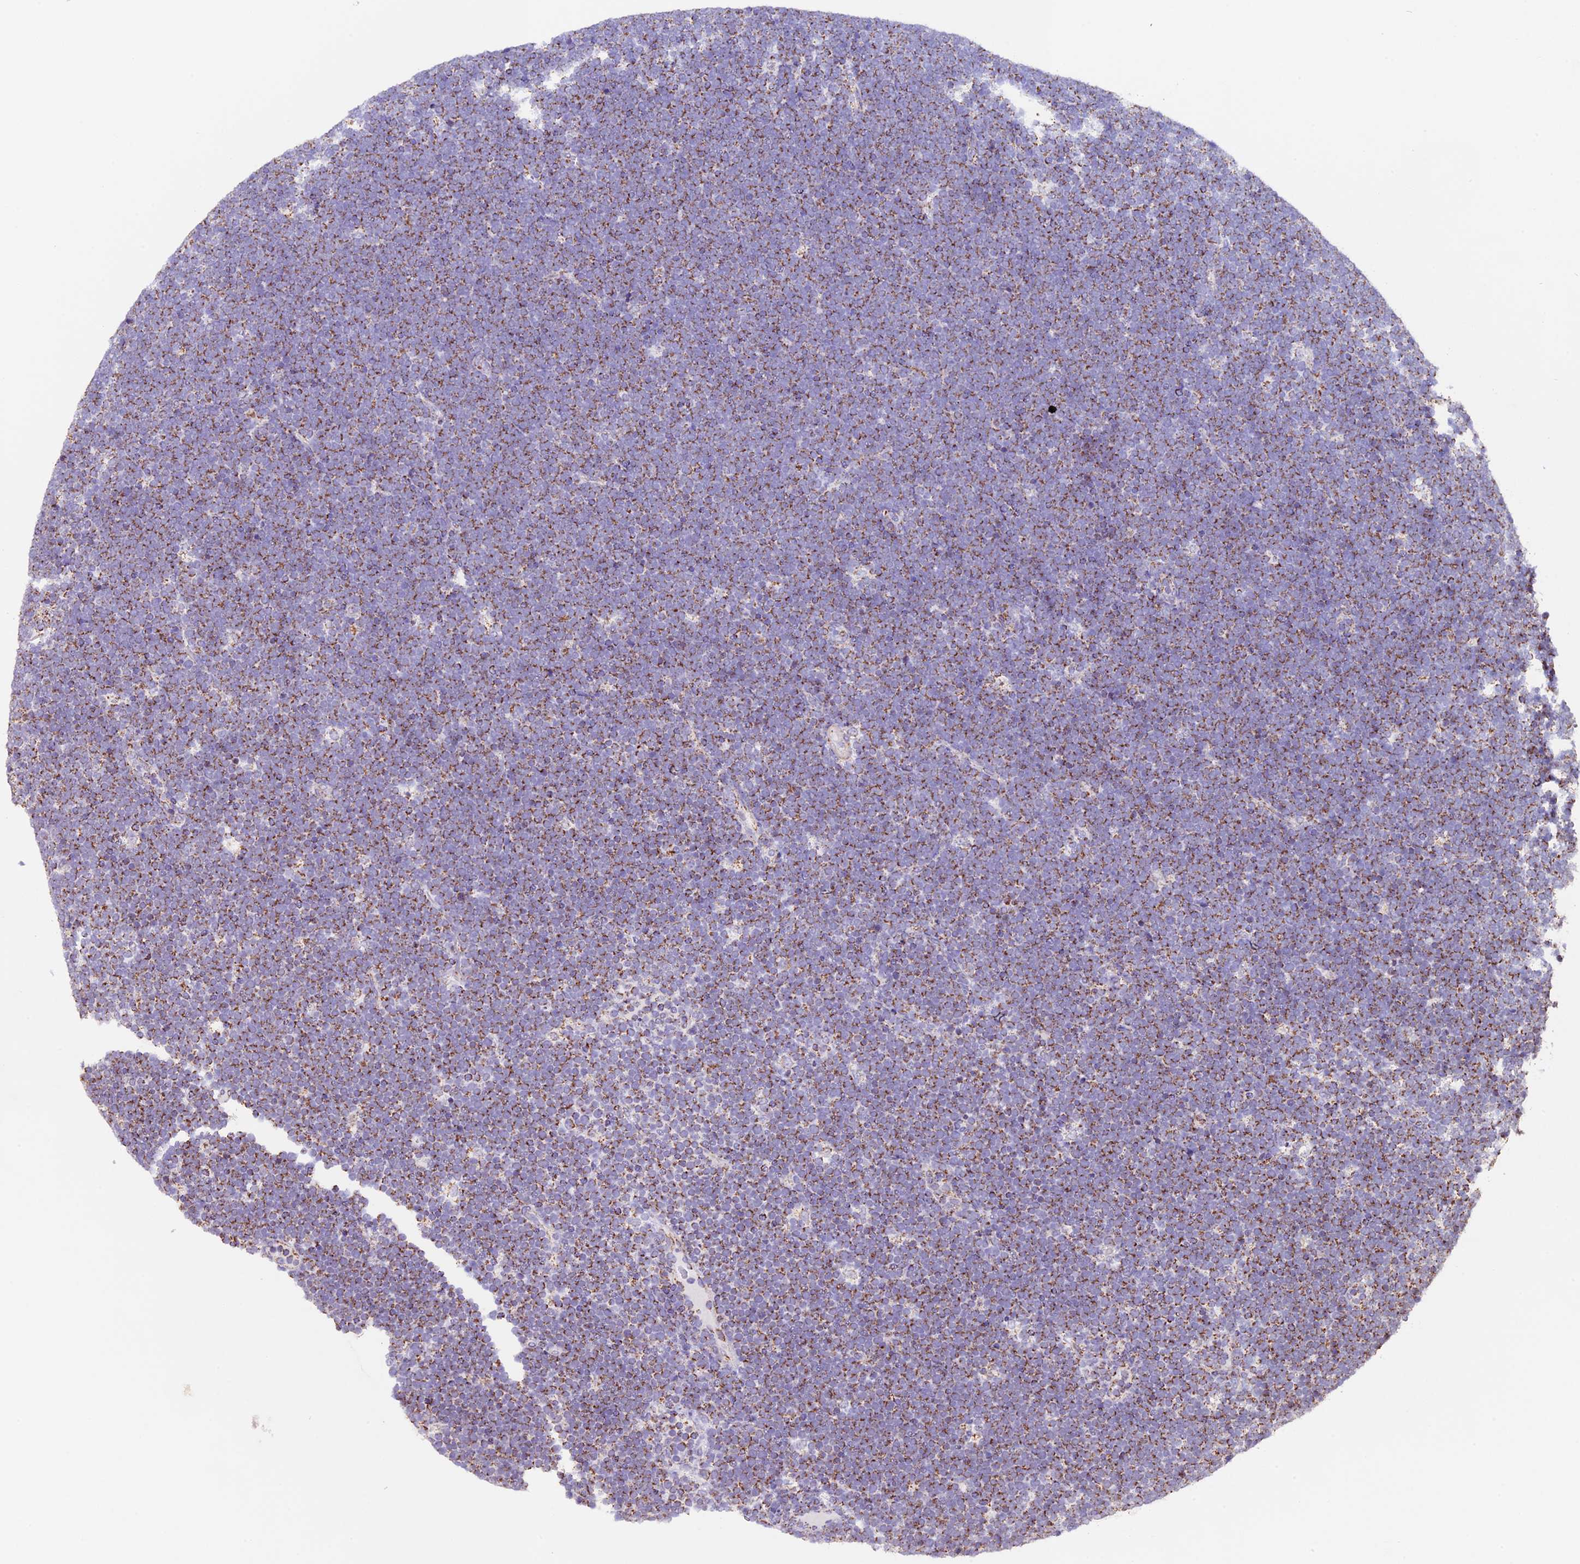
{"staining": {"intensity": "moderate", "quantity": ">75%", "location": "cytoplasmic/membranous"}, "tissue": "lymphoma", "cell_type": "Tumor cells", "image_type": "cancer", "snomed": [{"axis": "morphology", "description": "Malignant lymphoma, non-Hodgkin's type, High grade"}, {"axis": "topography", "description": "Lymph node"}], "caption": "Protein staining of malignant lymphoma, non-Hodgkin's type (high-grade) tissue exhibits moderate cytoplasmic/membranous expression in approximately >75% of tumor cells. (DAB IHC, brown staining for protein, blue staining for nuclei).", "gene": "TFAM", "patient": {"sex": "male", "age": 13}}